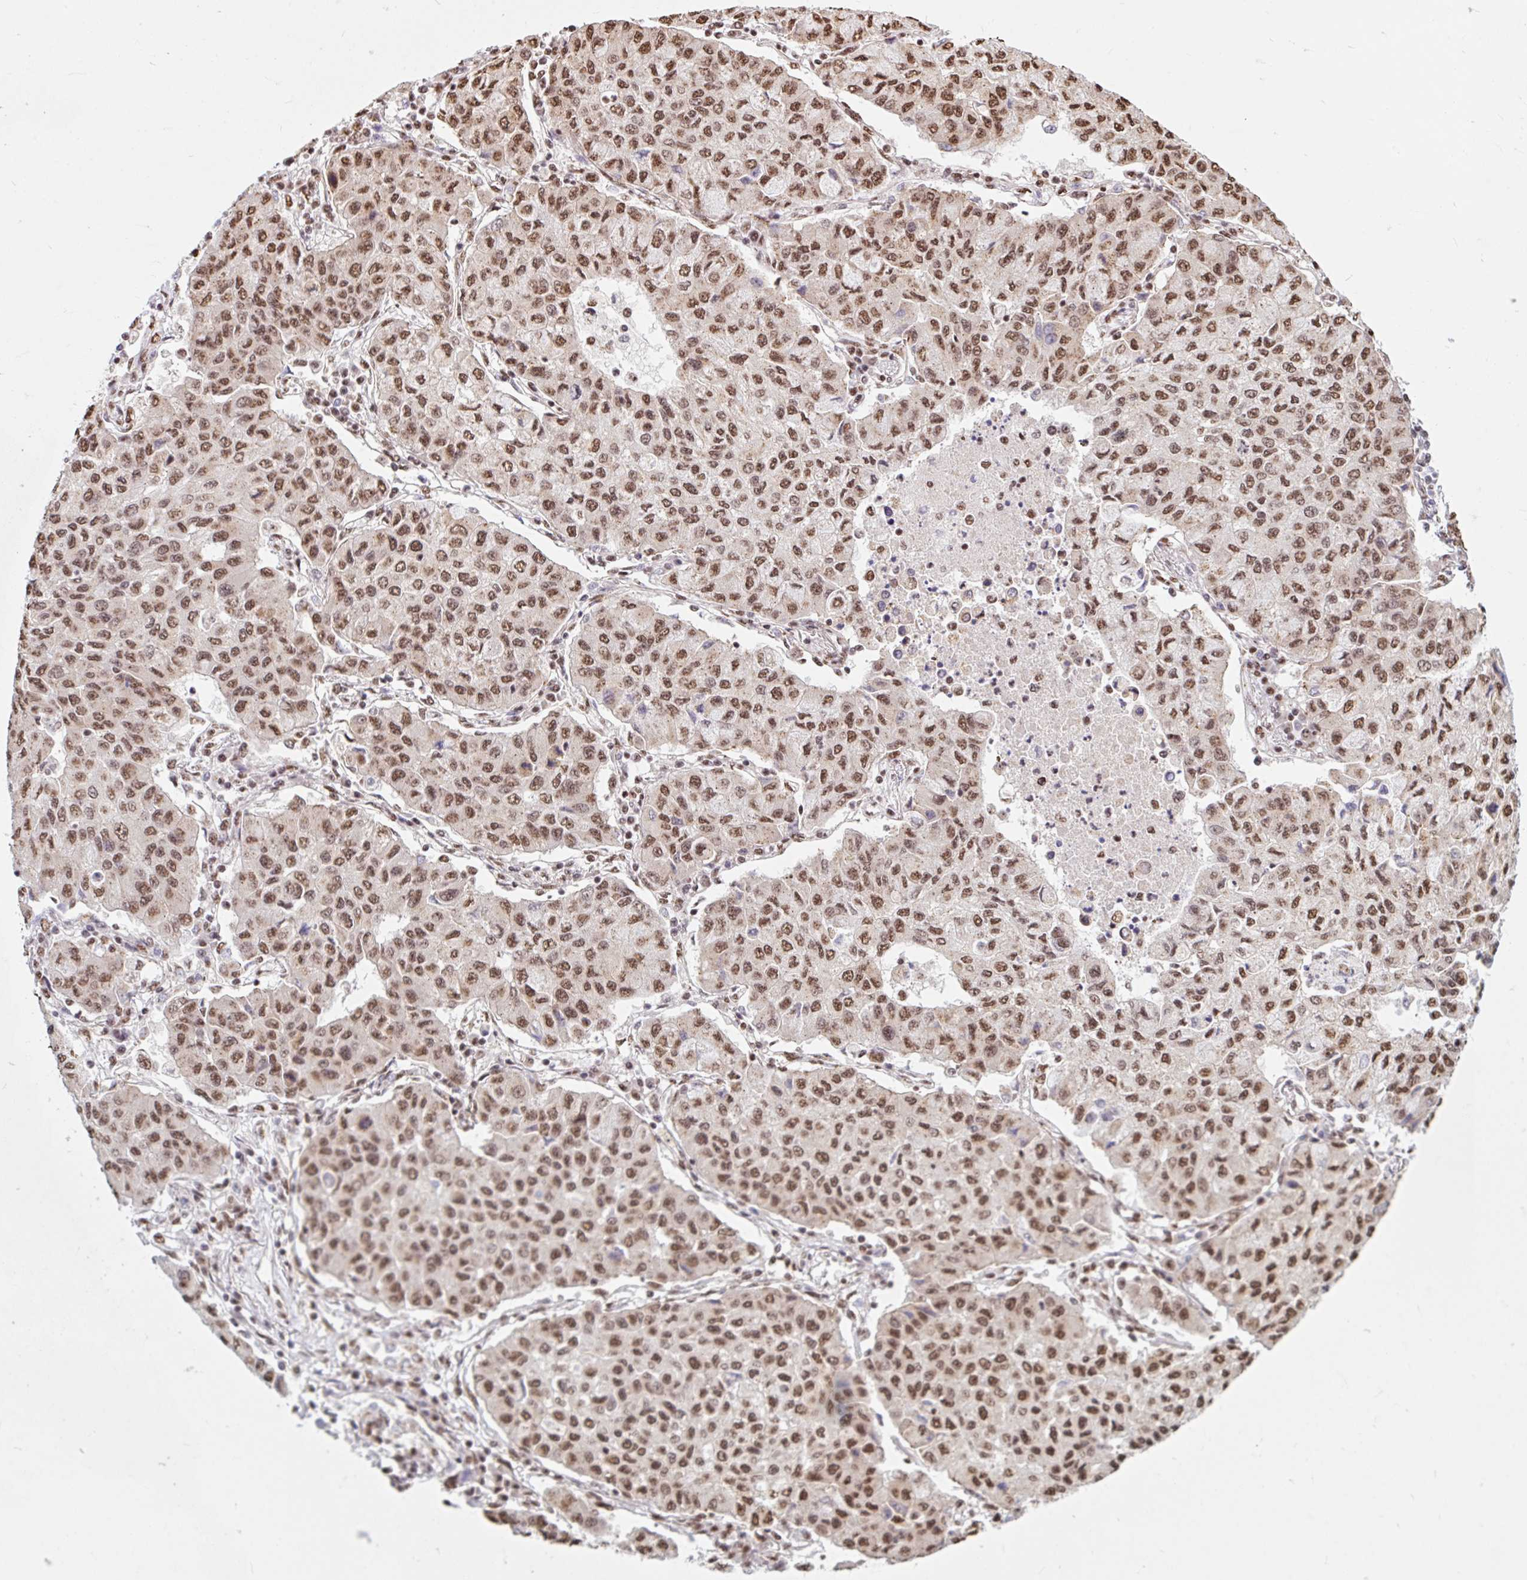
{"staining": {"intensity": "moderate", "quantity": ">75%", "location": "nuclear"}, "tissue": "lung cancer", "cell_type": "Tumor cells", "image_type": "cancer", "snomed": [{"axis": "morphology", "description": "Squamous cell carcinoma, NOS"}, {"axis": "topography", "description": "Lung"}], "caption": "Moderate nuclear staining for a protein is seen in approximately >75% of tumor cells of lung cancer using IHC.", "gene": "BICRA", "patient": {"sex": "male", "age": 74}}